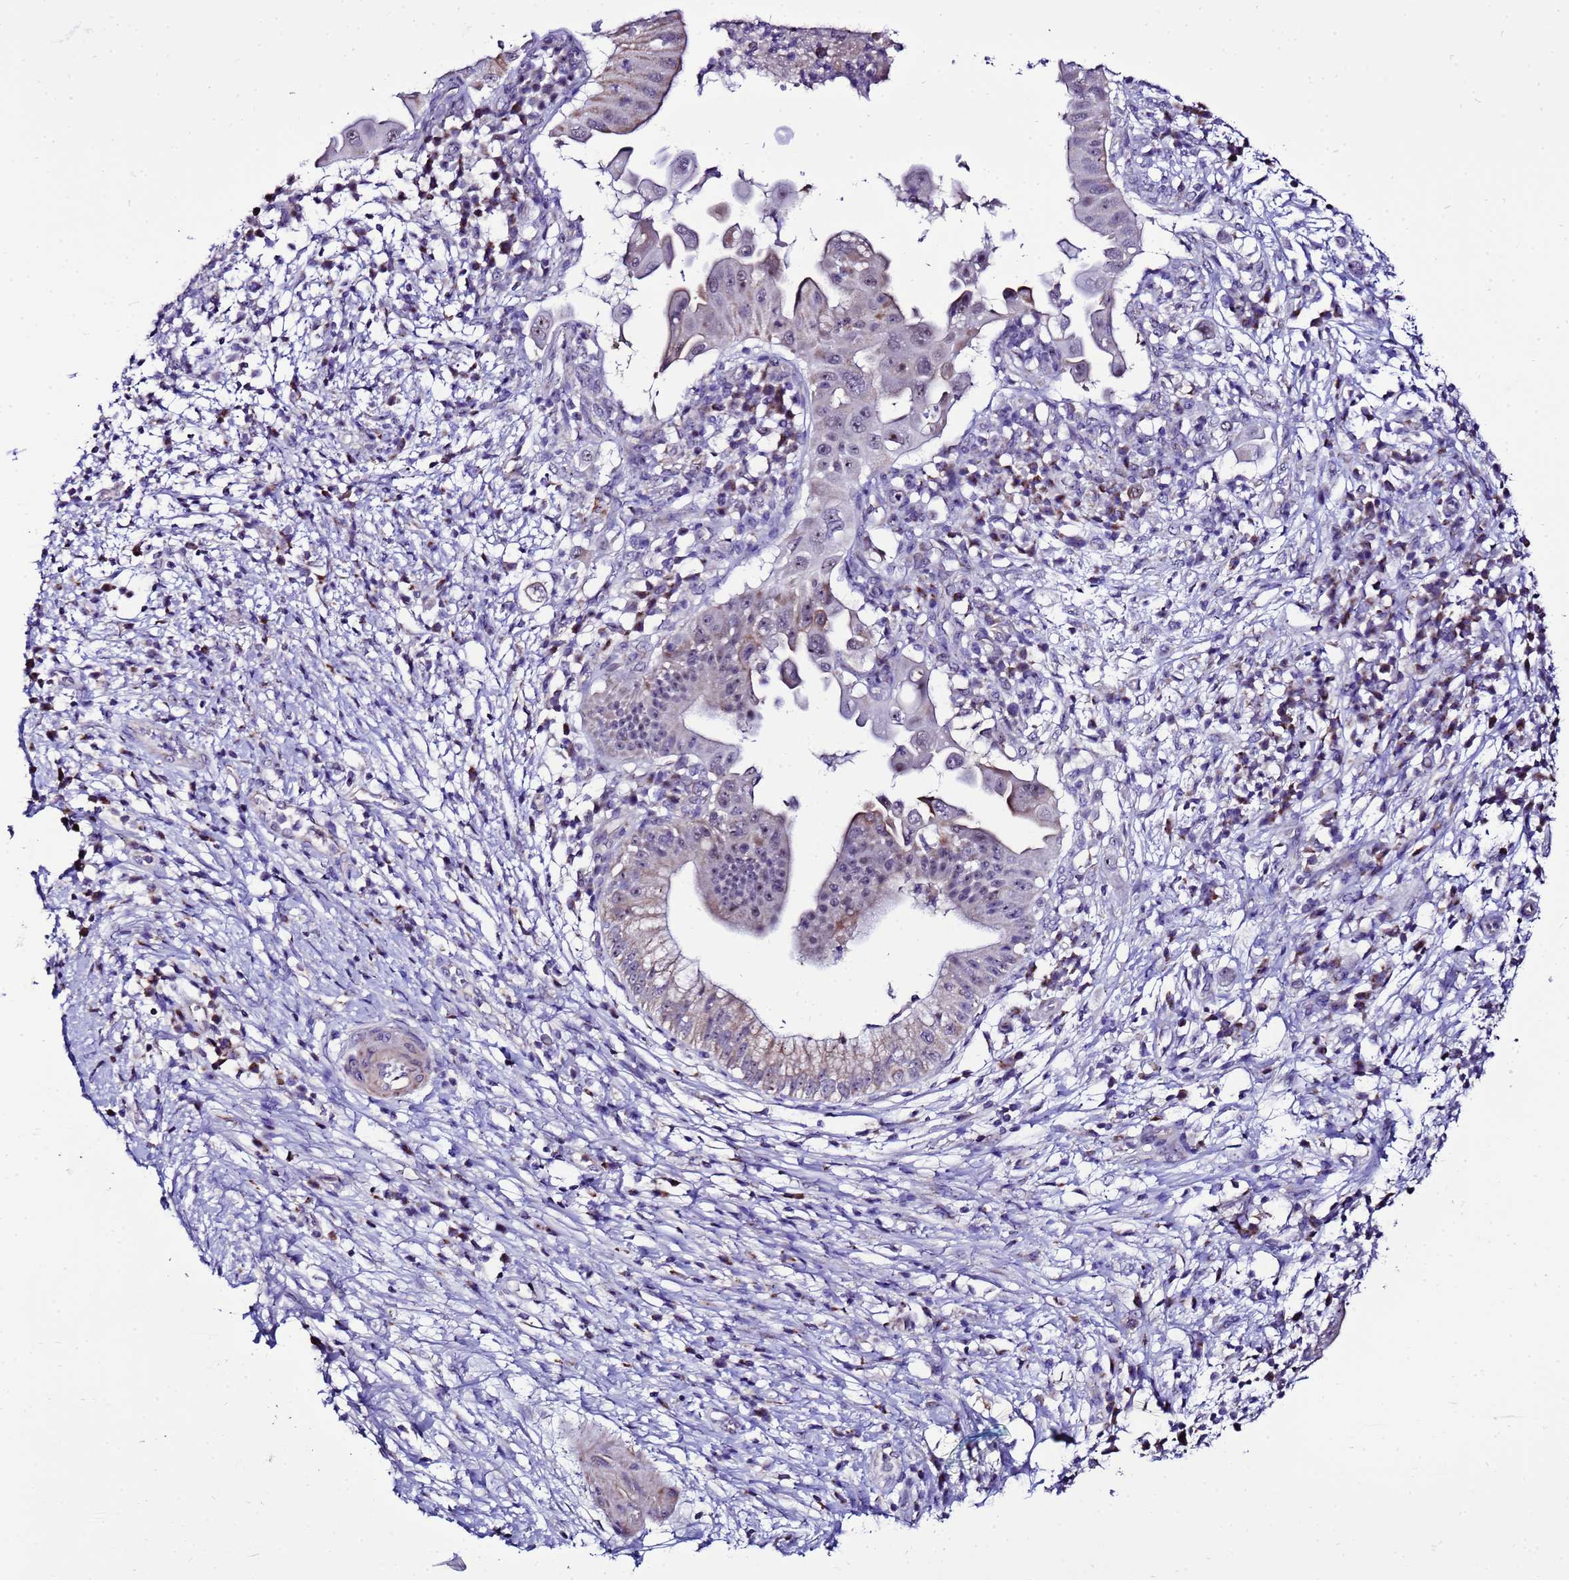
{"staining": {"intensity": "weak", "quantity": "<25%", "location": "cytoplasmic/membranous"}, "tissue": "pancreatic cancer", "cell_type": "Tumor cells", "image_type": "cancer", "snomed": [{"axis": "morphology", "description": "Adenocarcinoma, NOS"}, {"axis": "topography", "description": "Pancreas"}], "caption": "This is an immunohistochemistry (IHC) micrograph of adenocarcinoma (pancreatic). There is no expression in tumor cells.", "gene": "DPH6", "patient": {"sex": "male", "age": 68}}